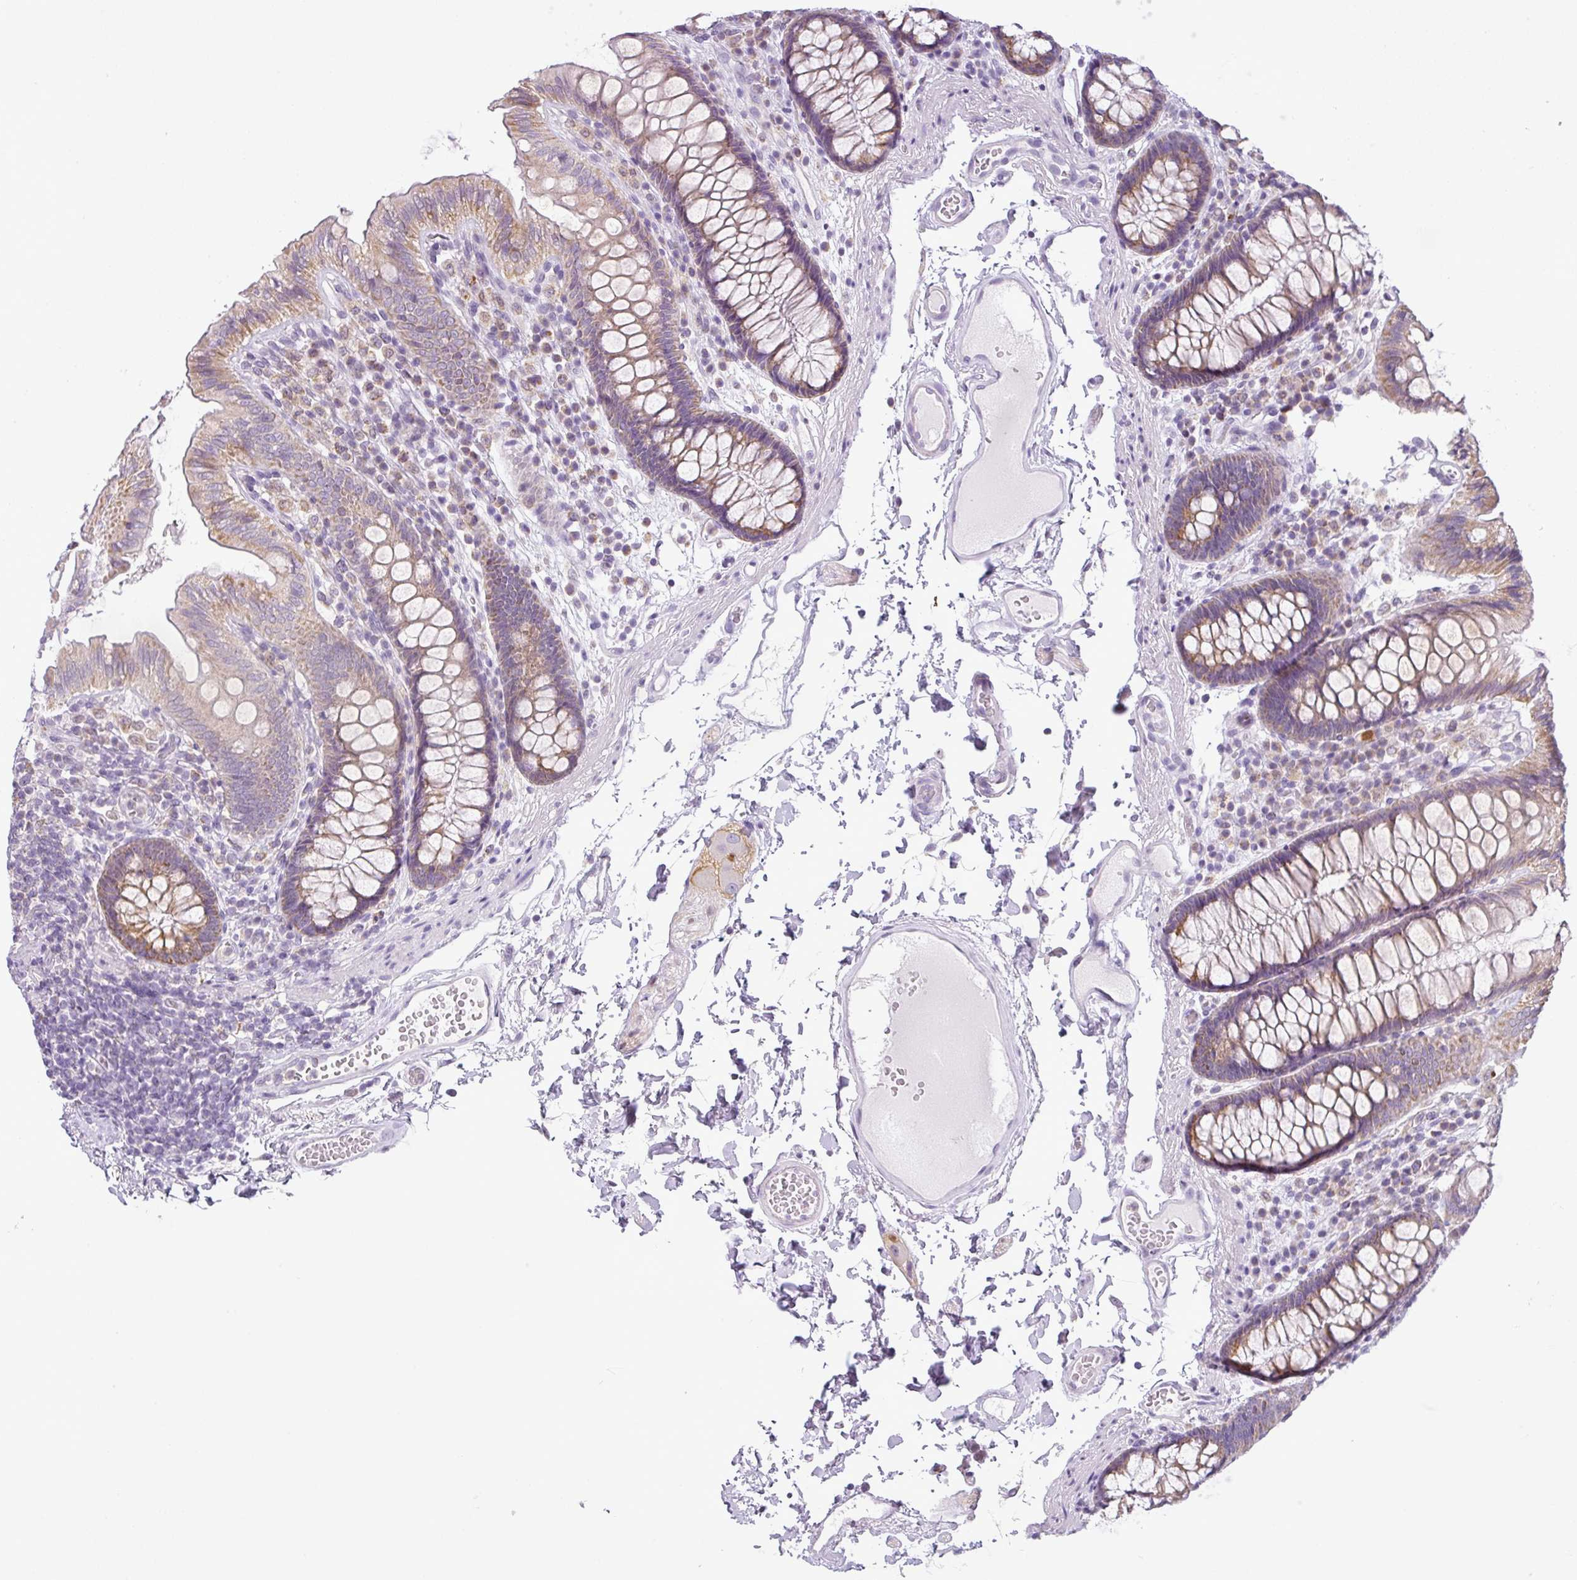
{"staining": {"intensity": "negative", "quantity": "none", "location": "none"}, "tissue": "colon", "cell_type": "Endothelial cells", "image_type": "normal", "snomed": [{"axis": "morphology", "description": "Normal tissue, NOS"}, {"axis": "topography", "description": "Colon"}], "caption": "Photomicrograph shows no protein expression in endothelial cells of normal colon. (Brightfield microscopy of DAB immunohistochemistry (IHC) at high magnification).", "gene": "HMCN2", "patient": {"sex": "male", "age": 84}}